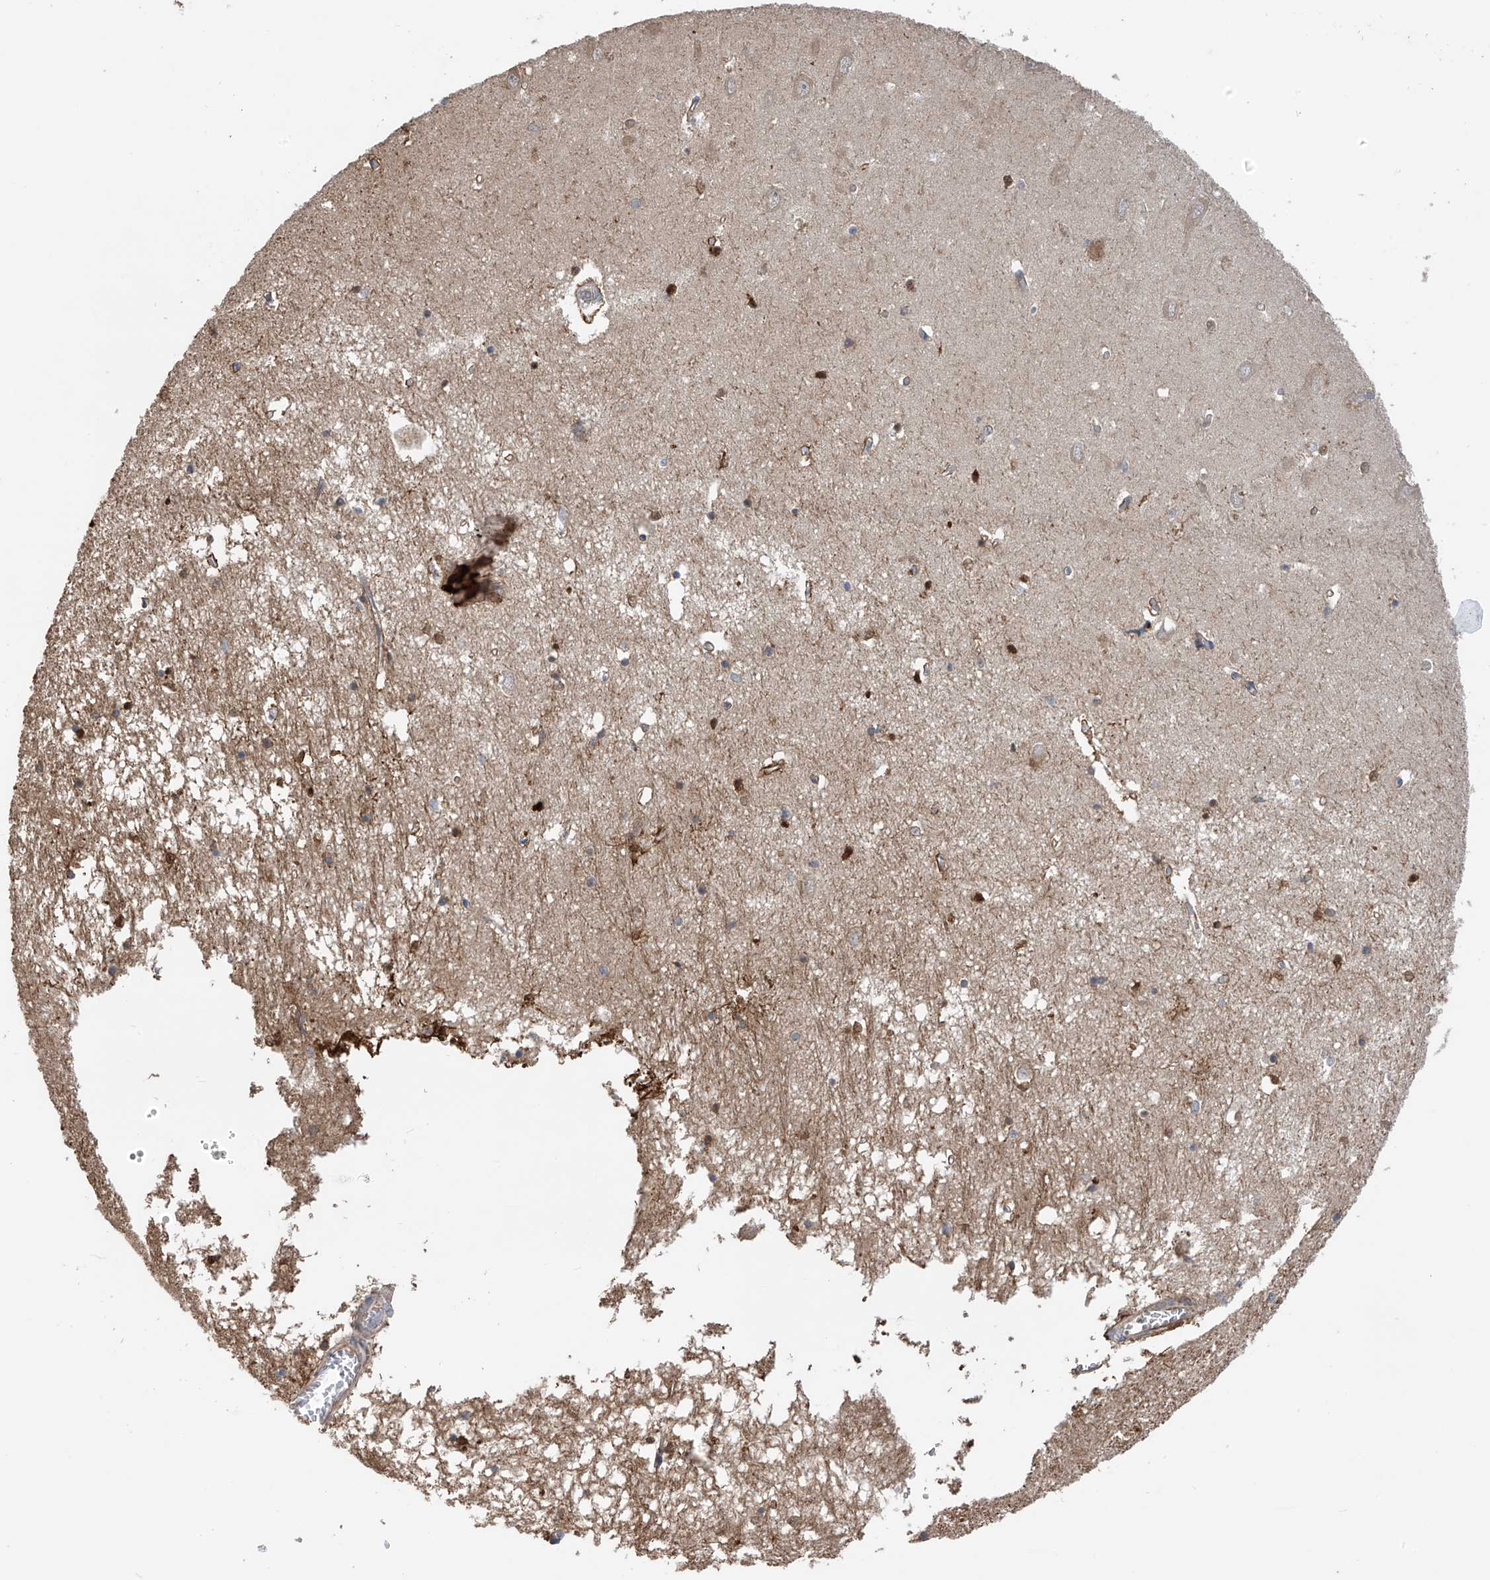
{"staining": {"intensity": "moderate", "quantity": "25%-75%", "location": "cytoplasmic/membranous"}, "tissue": "hippocampus", "cell_type": "Glial cells", "image_type": "normal", "snomed": [{"axis": "morphology", "description": "Normal tissue, NOS"}, {"axis": "topography", "description": "Hippocampus"}], "caption": "Immunohistochemistry staining of benign hippocampus, which displays medium levels of moderate cytoplasmic/membranous expression in about 25%-75% of glial cells indicating moderate cytoplasmic/membranous protein staining. The staining was performed using DAB (brown) for protein detection and nuclei were counterstained in hematoxylin (blue).", "gene": "PHACTR4", "patient": {"sex": "male", "age": 70}}